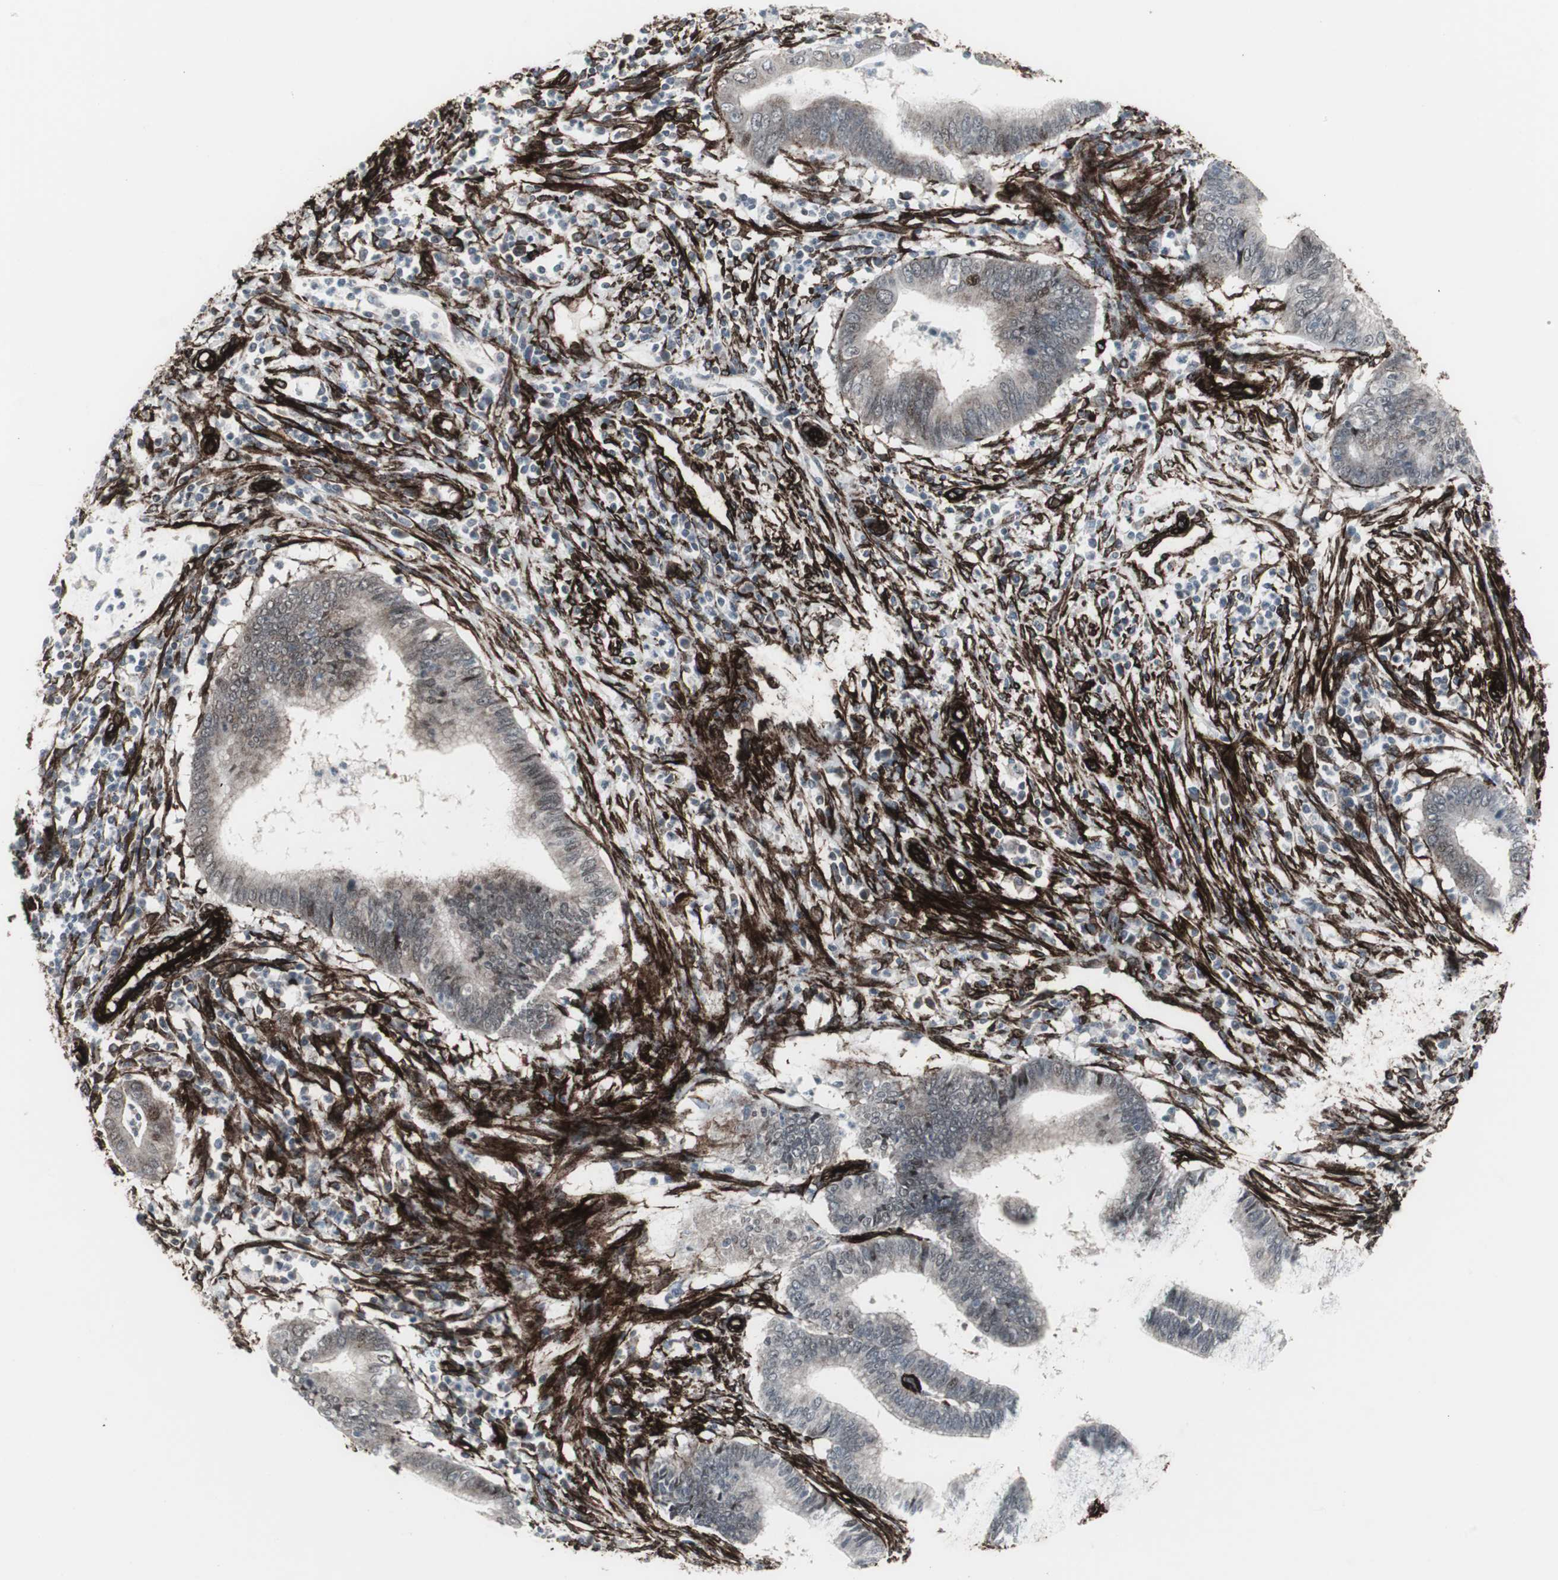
{"staining": {"intensity": "negative", "quantity": "none", "location": "none"}, "tissue": "cervical cancer", "cell_type": "Tumor cells", "image_type": "cancer", "snomed": [{"axis": "morphology", "description": "Adenocarcinoma, NOS"}, {"axis": "topography", "description": "Cervix"}], "caption": "Tumor cells show no significant protein staining in adenocarcinoma (cervical). The staining is performed using DAB (3,3'-diaminobenzidine) brown chromogen with nuclei counter-stained in using hematoxylin.", "gene": "PDGFA", "patient": {"sex": "female", "age": 36}}